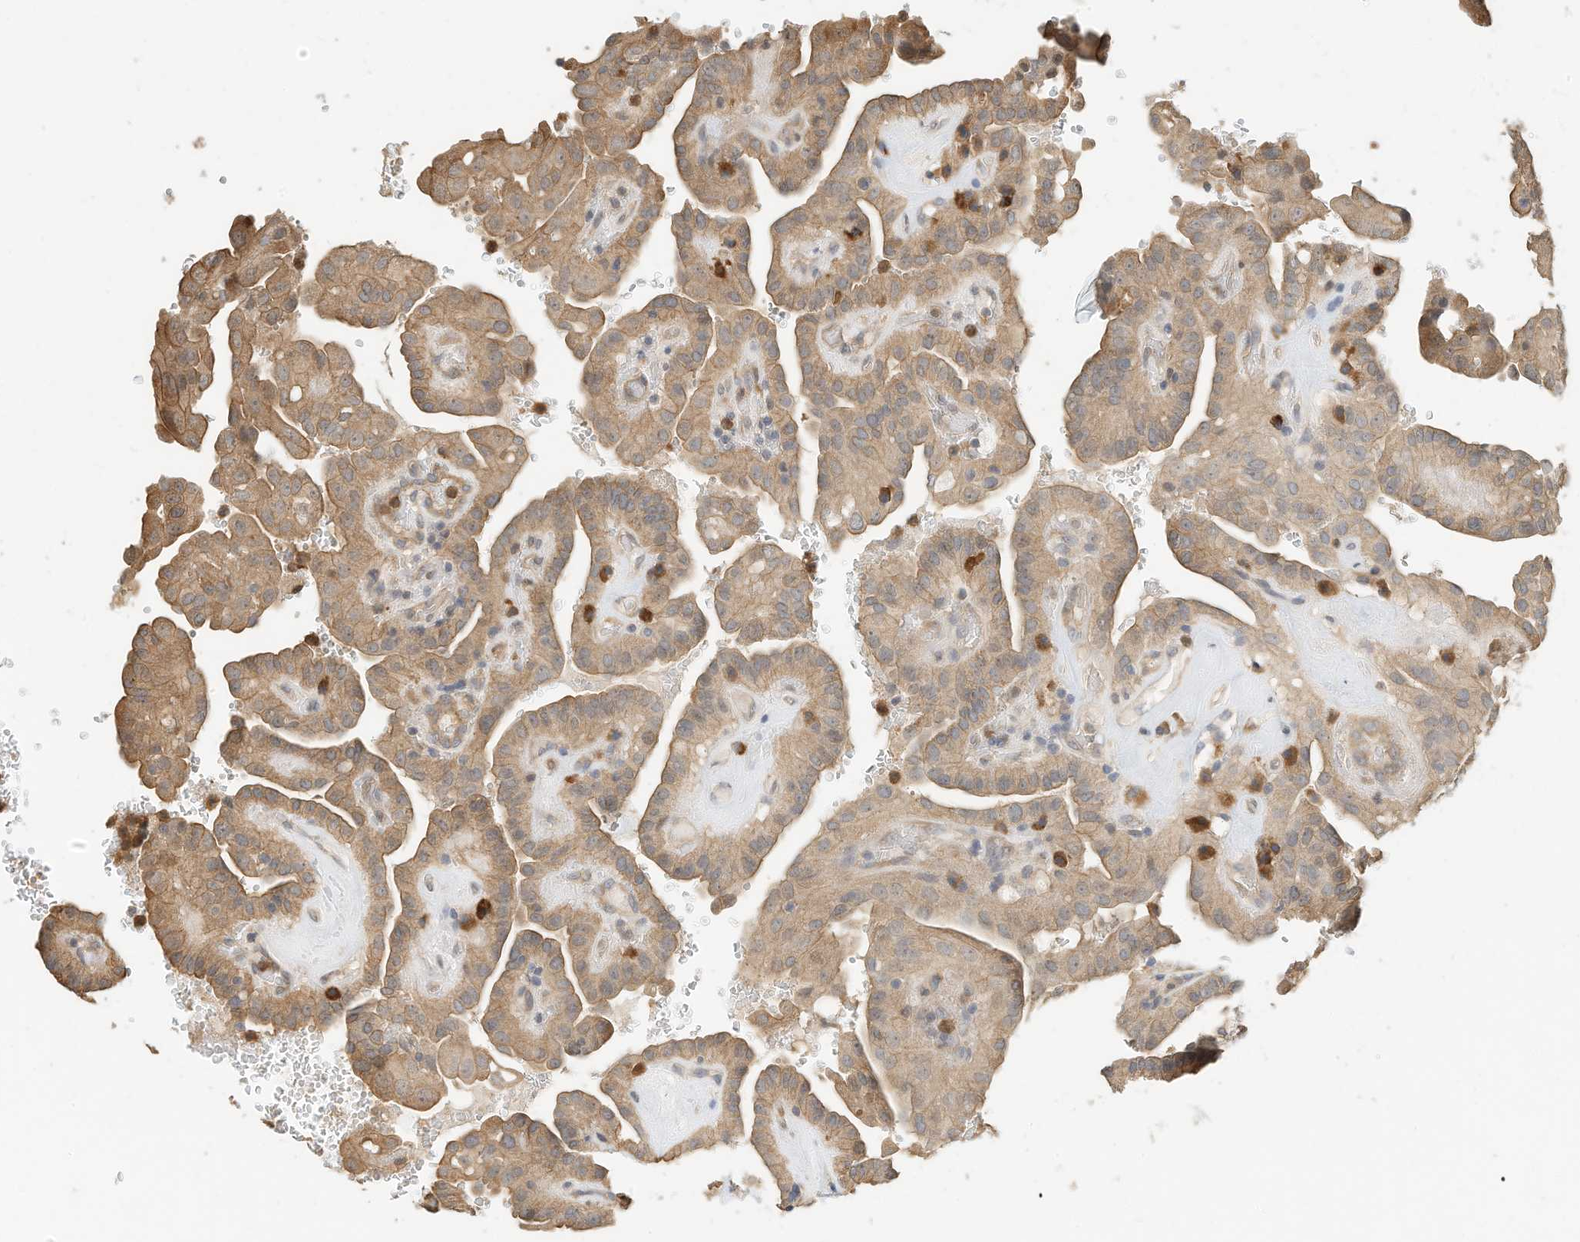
{"staining": {"intensity": "moderate", "quantity": ">75%", "location": "cytoplasmic/membranous"}, "tissue": "thyroid cancer", "cell_type": "Tumor cells", "image_type": "cancer", "snomed": [{"axis": "morphology", "description": "Papillary adenocarcinoma, NOS"}, {"axis": "topography", "description": "Thyroid gland"}], "caption": "Moderate cytoplasmic/membranous staining for a protein is appreciated in approximately >75% of tumor cells of thyroid papillary adenocarcinoma using immunohistochemistry (IHC).", "gene": "OFD1", "patient": {"sex": "male", "age": 77}}